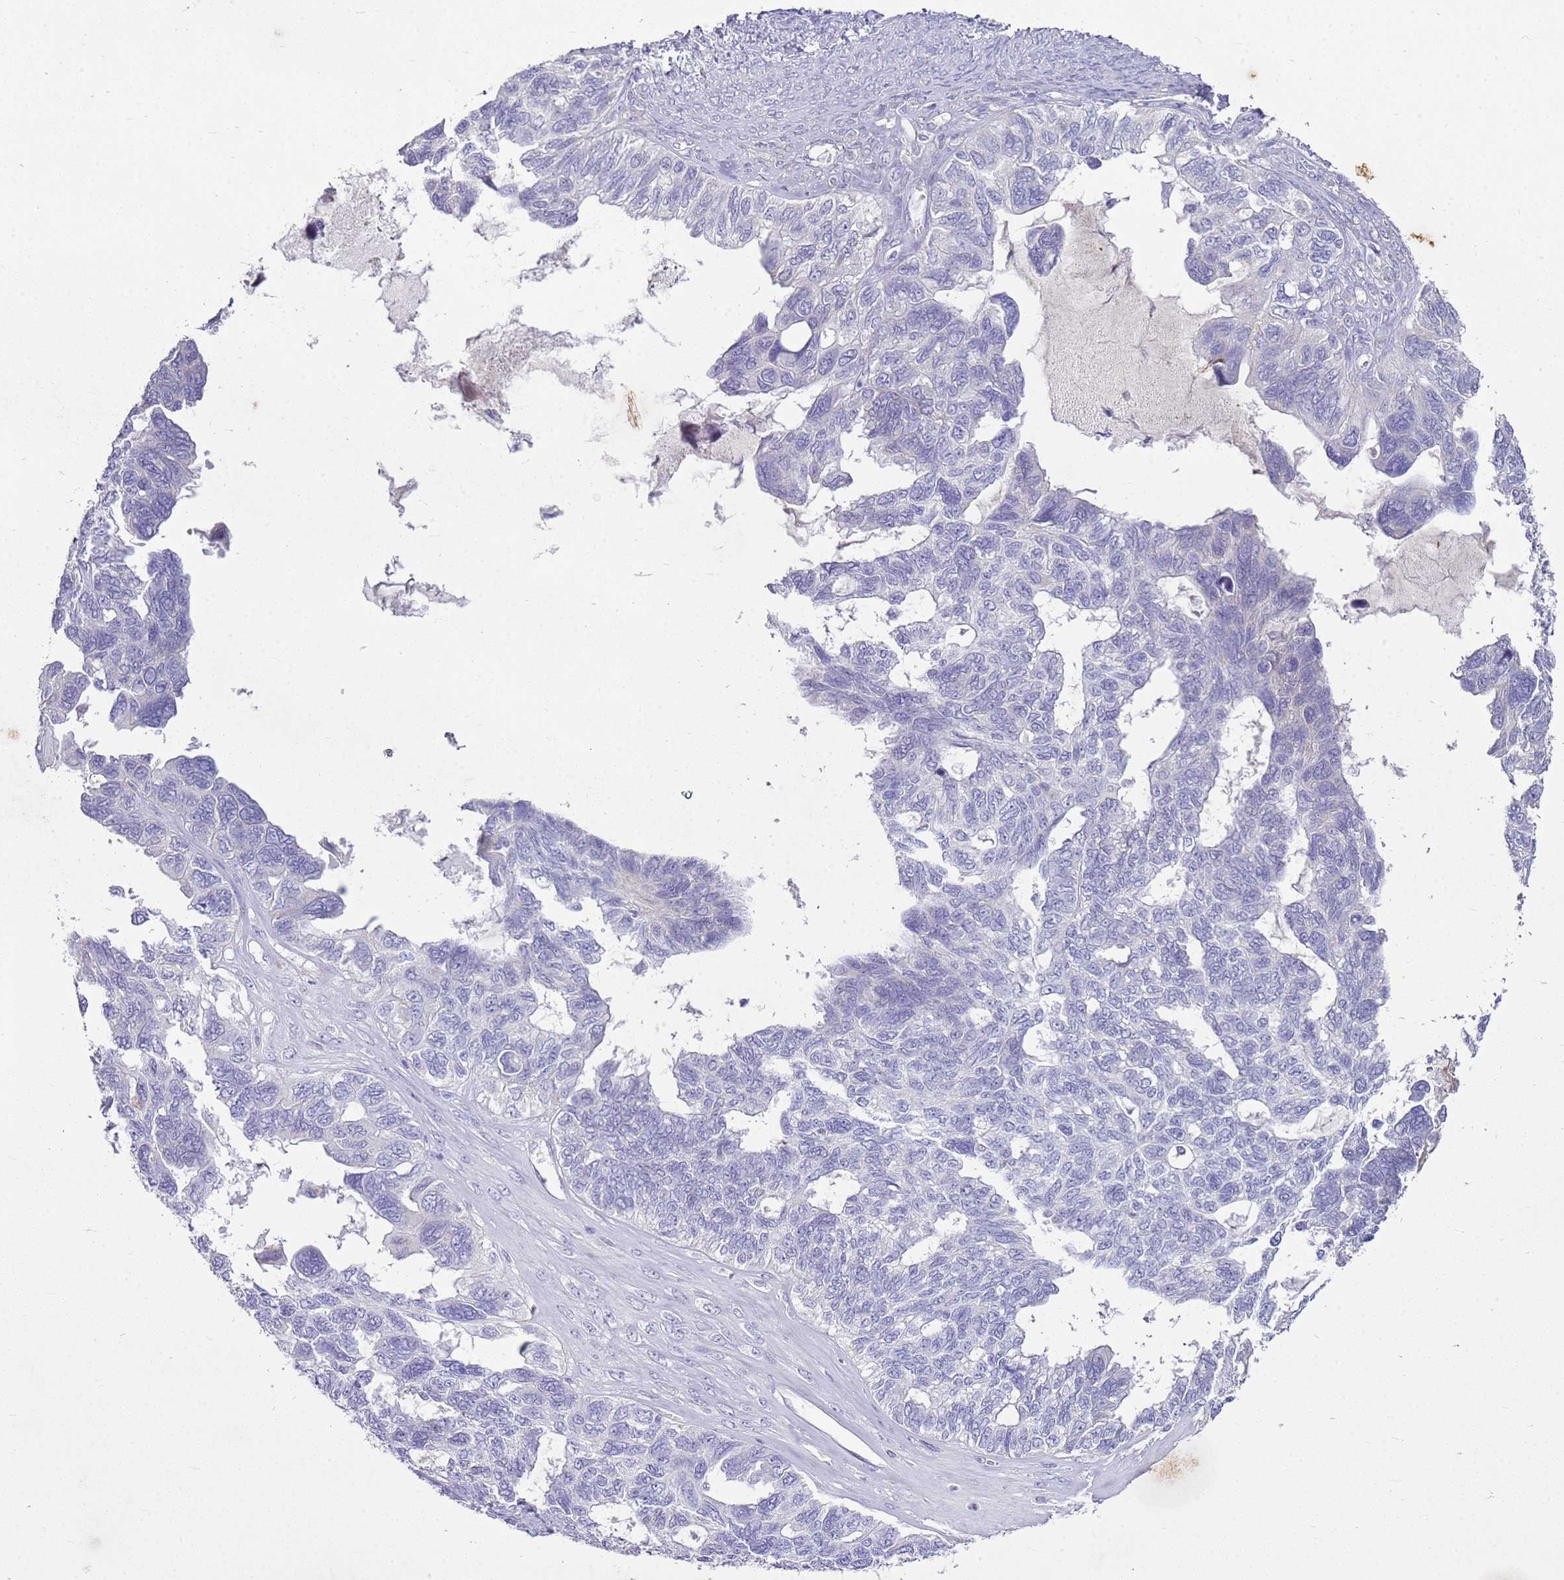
{"staining": {"intensity": "negative", "quantity": "none", "location": "none"}, "tissue": "ovarian cancer", "cell_type": "Tumor cells", "image_type": "cancer", "snomed": [{"axis": "morphology", "description": "Cystadenocarcinoma, serous, NOS"}, {"axis": "topography", "description": "Ovary"}], "caption": "This is an IHC micrograph of ovarian serous cystadenocarcinoma. There is no staining in tumor cells.", "gene": "FABP2", "patient": {"sex": "female", "age": 79}}